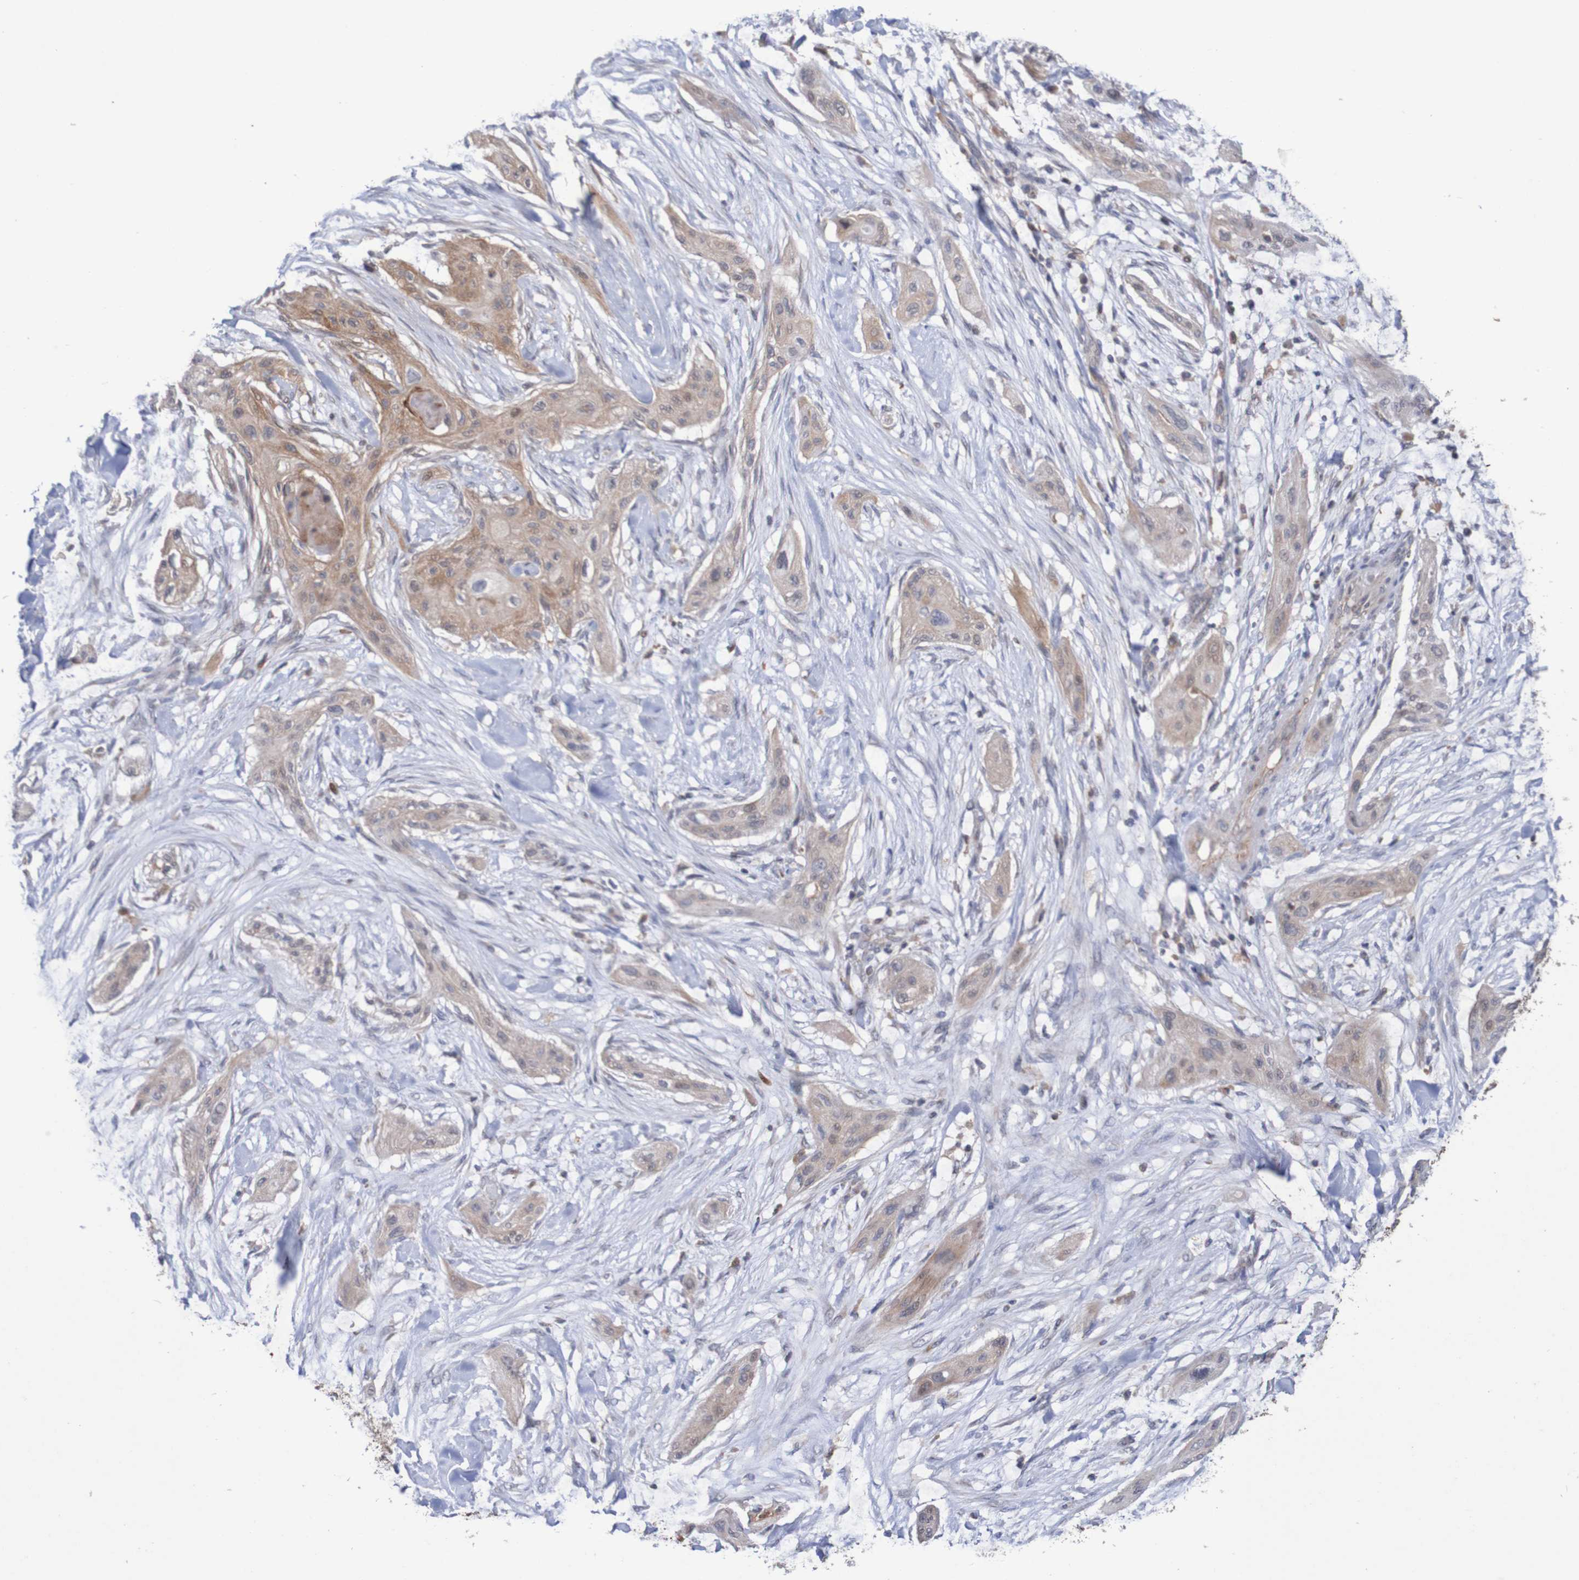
{"staining": {"intensity": "moderate", "quantity": "25%-75%", "location": "cytoplasmic/membranous"}, "tissue": "lung cancer", "cell_type": "Tumor cells", "image_type": "cancer", "snomed": [{"axis": "morphology", "description": "Squamous cell carcinoma, NOS"}, {"axis": "topography", "description": "Lung"}], "caption": "A micrograph of human lung cancer (squamous cell carcinoma) stained for a protein reveals moderate cytoplasmic/membranous brown staining in tumor cells.", "gene": "C3orf18", "patient": {"sex": "female", "age": 47}}